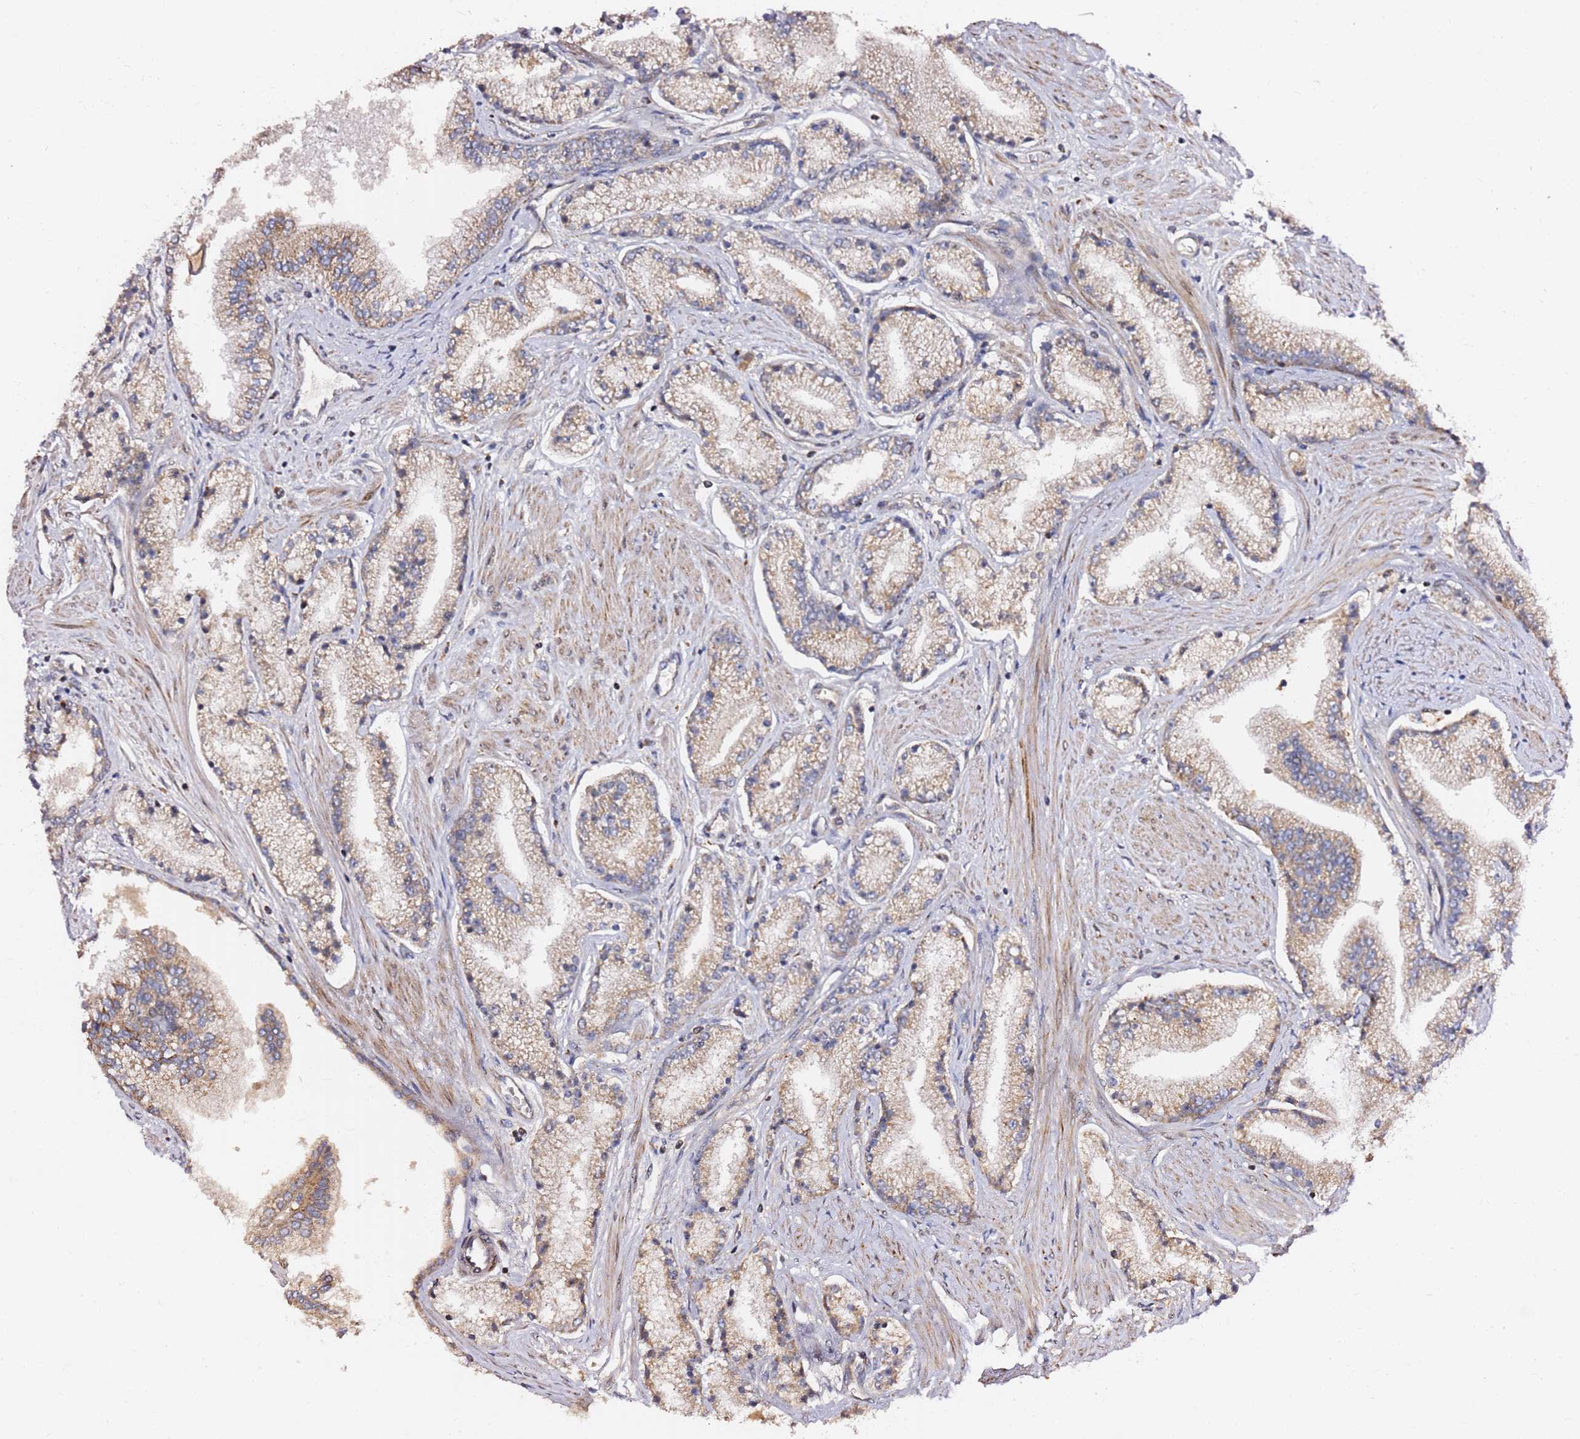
{"staining": {"intensity": "moderate", "quantity": ">75%", "location": "cytoplasmic/membranous"}, "tissue": "prostate cancer", "cell_type": "Tumor cells", "image_type": "cancer", "snomed": [{"axis": "morphology", "description": "Adenocarcinoma, High grade"}, {"axis": "topography", "description": "Prostate"}], "caption": "A medium amount of moderate cytoplasmic/membranous staining is identified in about >75% of tumor cells in prostate cancer tissue.", "gene": "KIF25", "patient": {"sex": "male", "age": 67}}